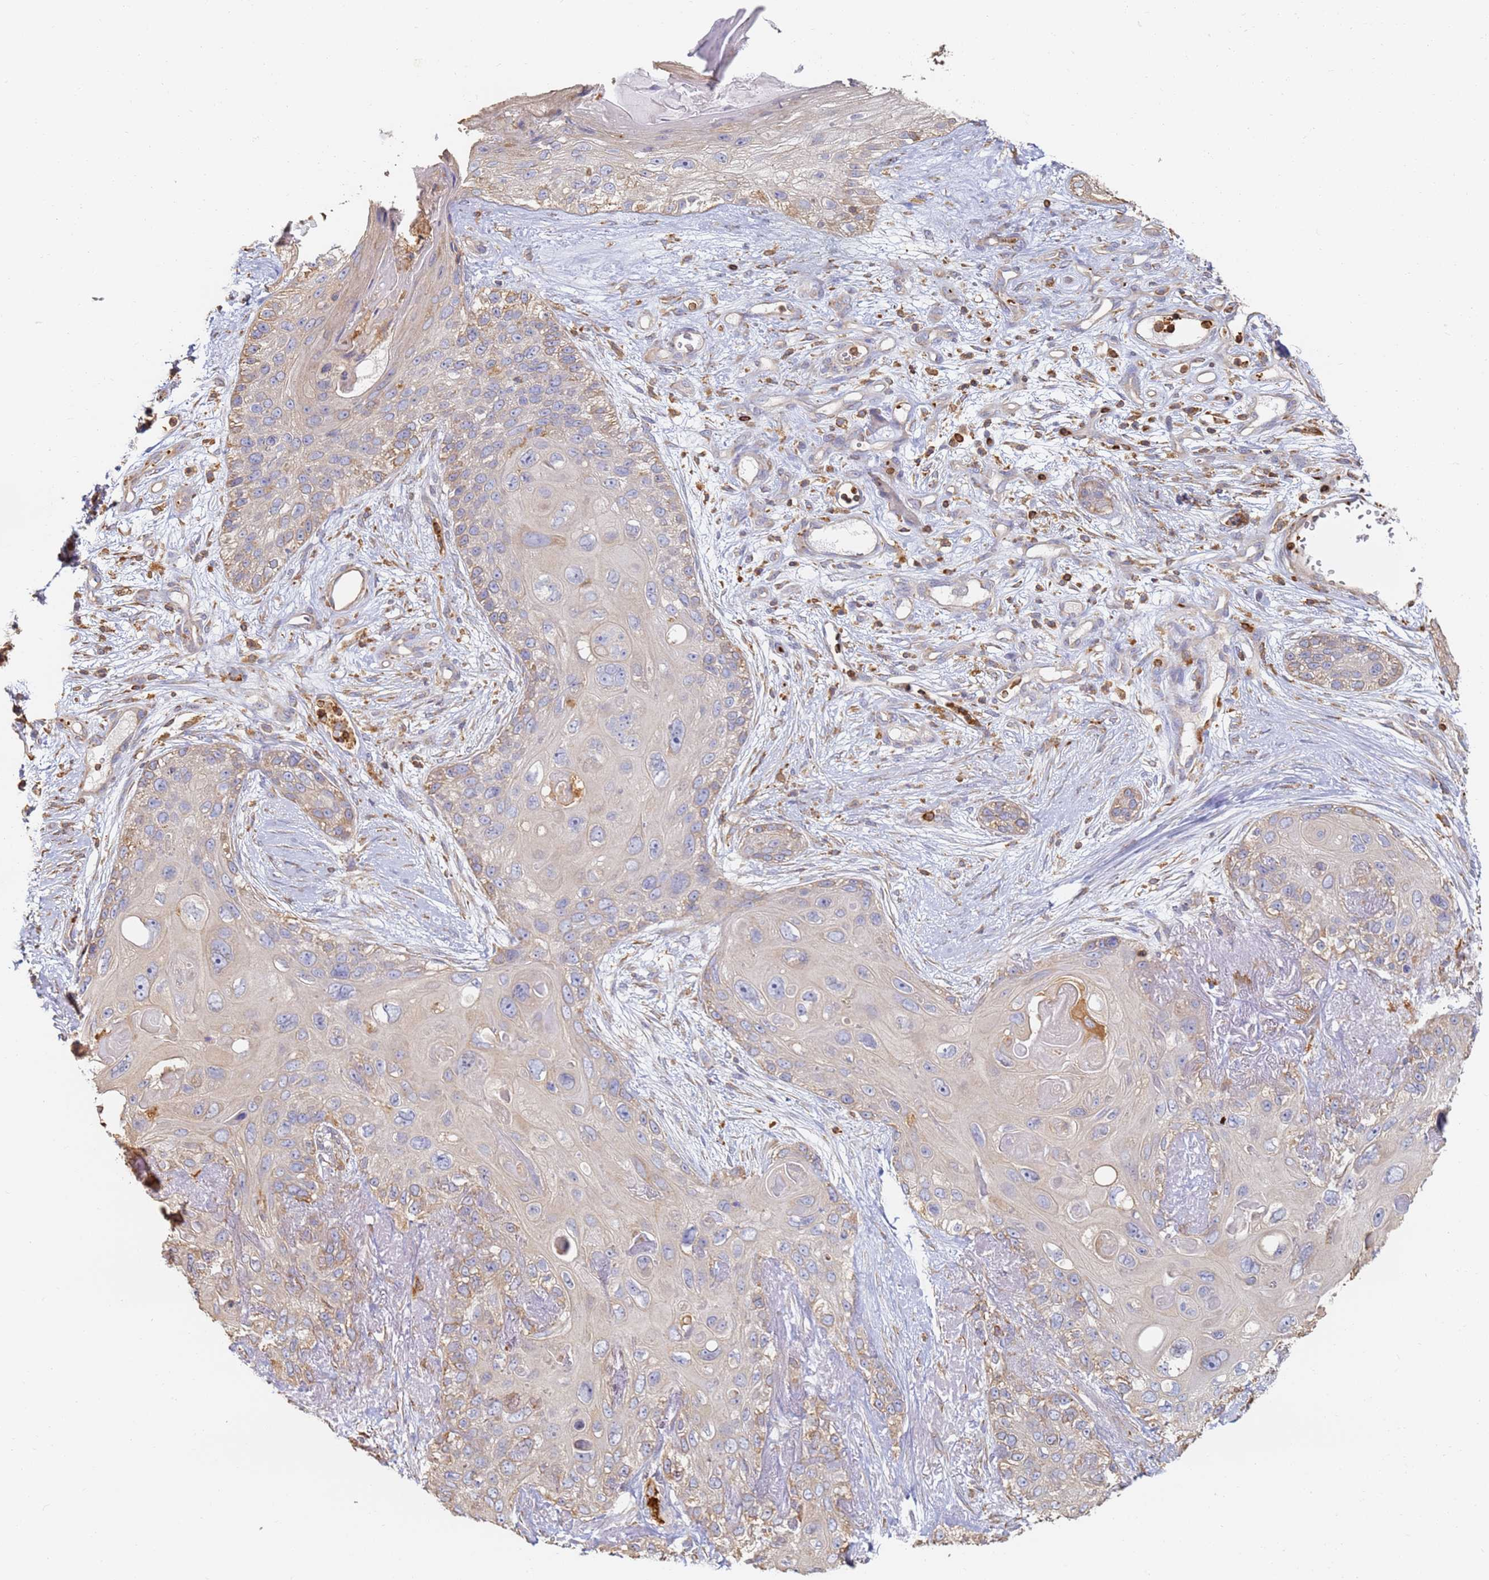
{"staining": {"intensity": "weak", "quantity": "<25%", "location": "cytoplasmic/membranous"}, "tissue": "skin cancer", "cell_type": "Tumor cells", "image_type": "cancer", "snomed": [{"axis": "morphology", "description": "Normal tissue, NOS"}, {"axis": "morphology", "description": "Squamous cell carcinoma, NOS"}, {"axis": "topography", "description": "Skin"}], "caption": "A high-resolution histopathology image shows immunohistochemistry (IHC) staining of skin squamous cell carcinoma, which exhibits no significant positivity in tumor cells. Brightfield microscopy of IHC stained with DAB (brown) and hematoxylin (blue), captured at high magnification.", "gene": "BIN2", "patient": {"sex": "male", "age": 72}}